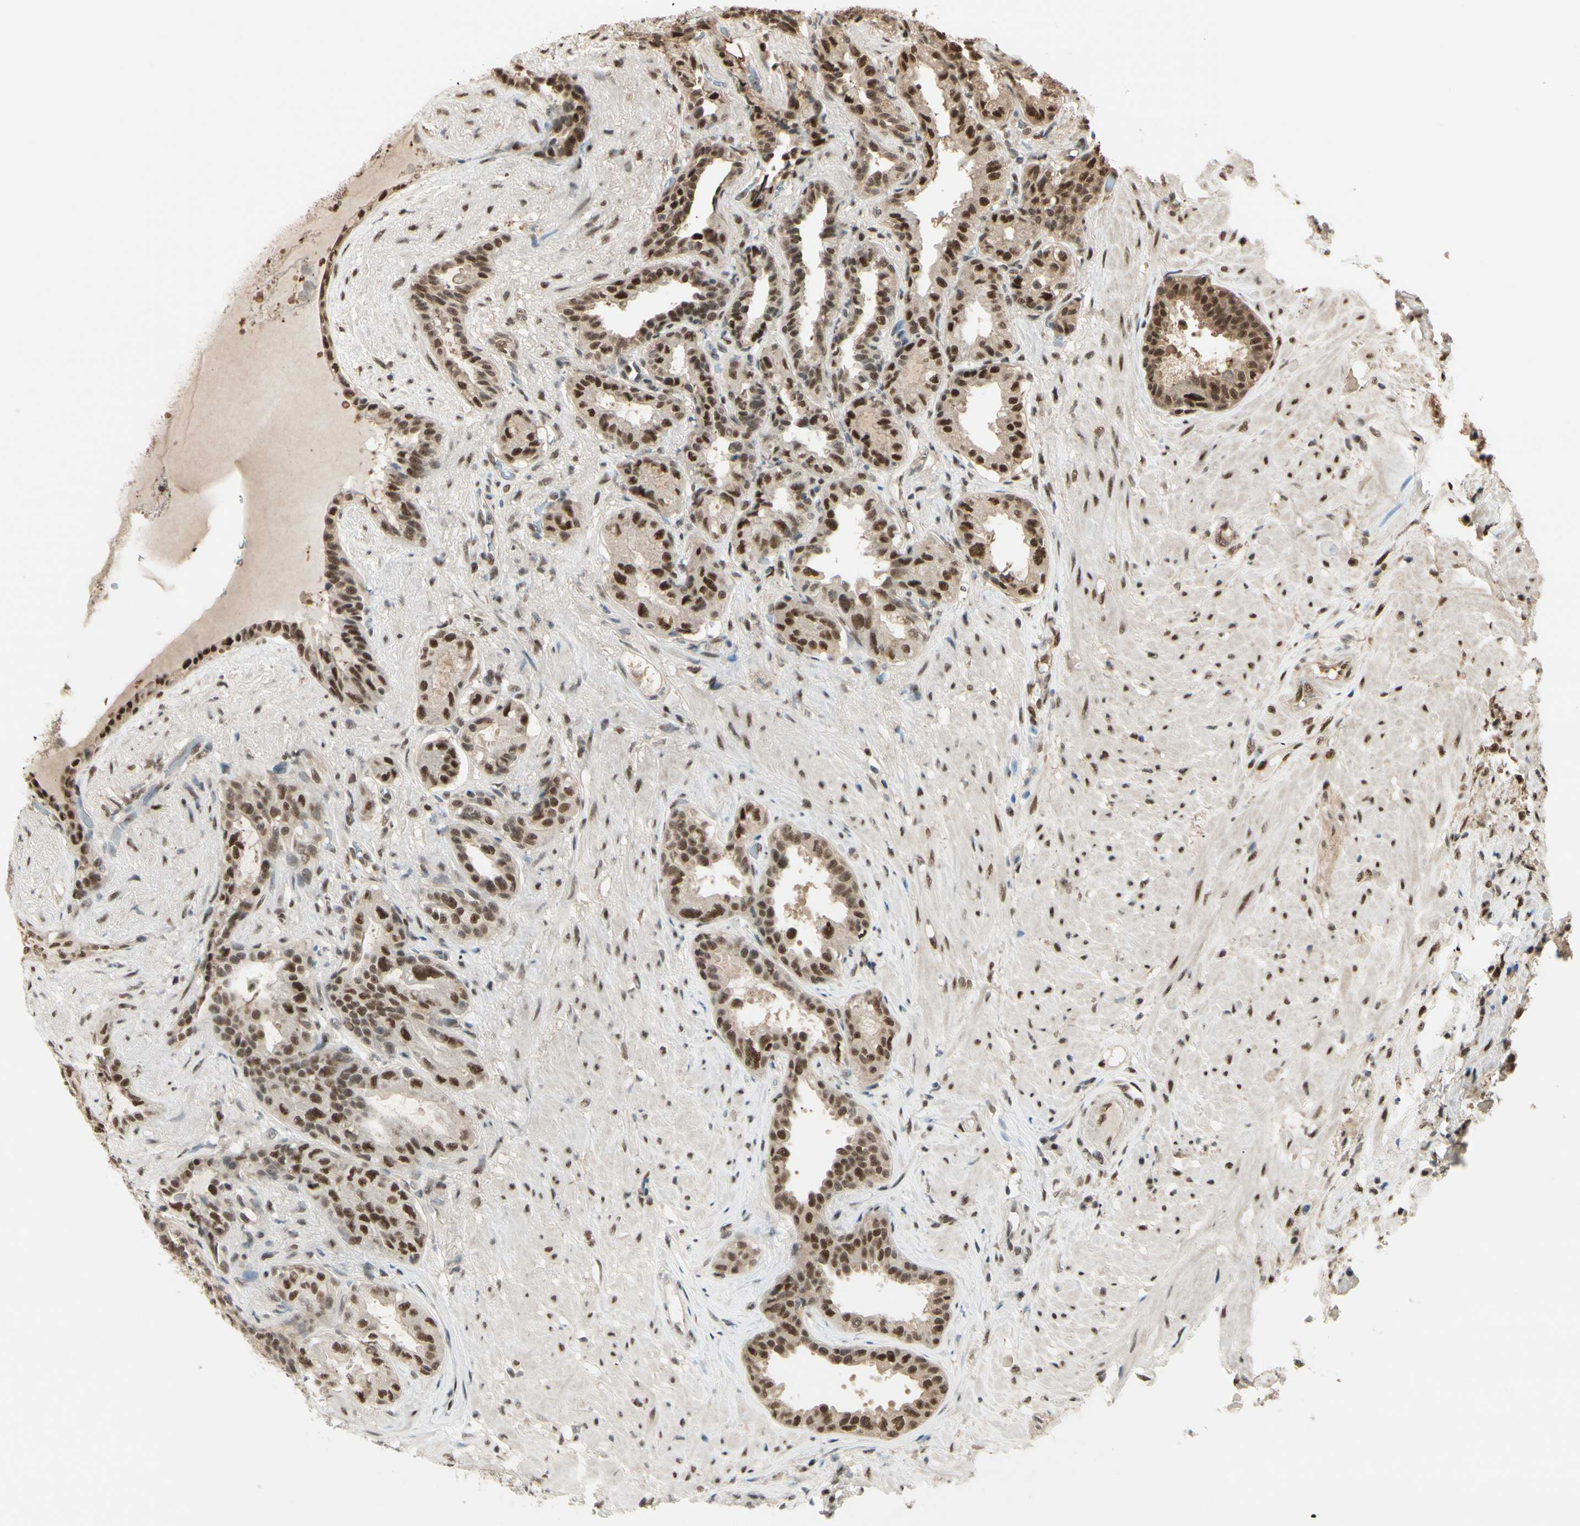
{"staining": {"intensity": "strong", "quantity": ">75%", "location": "nuclear"}, "tissue": "seminal vesicle", "cell_type": "Glandular cells", "image_type": "normal", "snomed": [{"axis": "morphology", "description": "Normal tissue, NOS"}, {"axis": "topography", "description": "Seminal veicle"}], "caption": "IHC staining of benign seminal vesicle, which demonstrates high levels of strong nuclear staining in about >75% of glandular cells indicating strong nuclear protein positivity. The staining was performed using DAB (3,3'-diaminobenzidine) (brown) for protein detection and nuclei were counterstained in hematoxylin (blue).", "gene": "HSF1", "patient": {"sex": "male", "age": 61}}